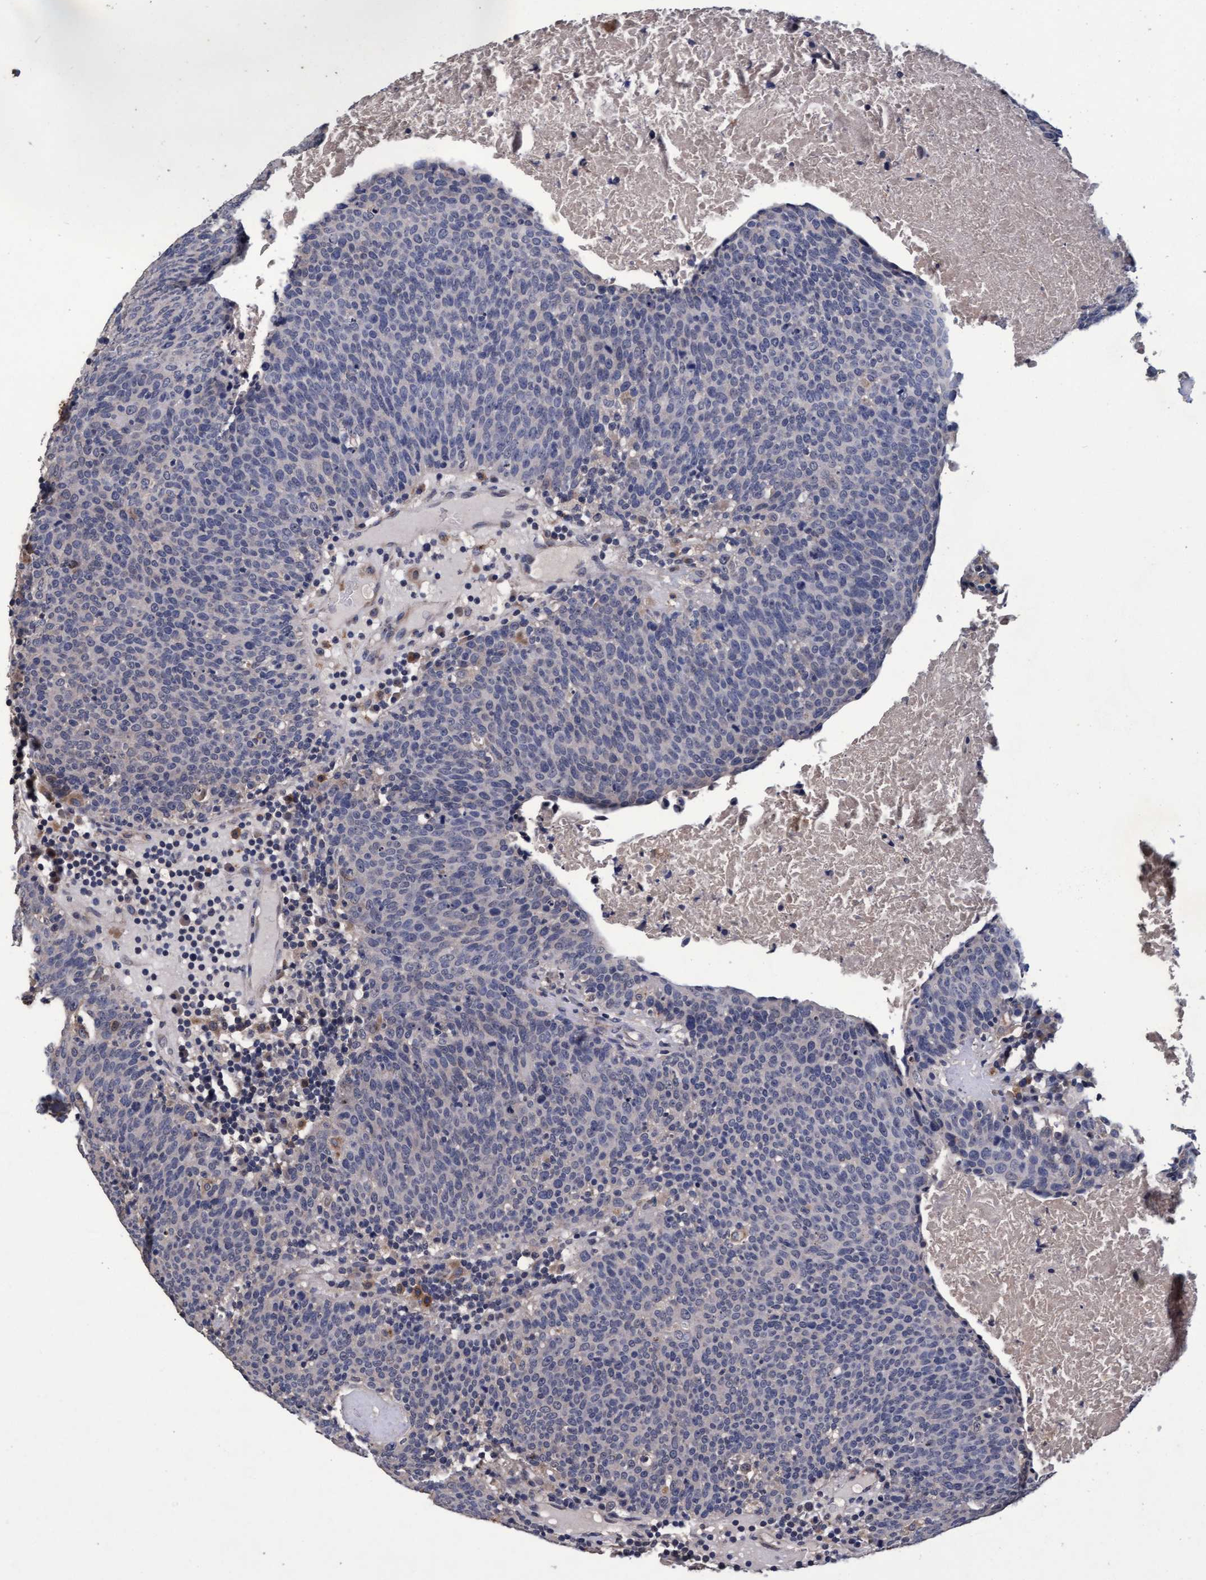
{"staining": {"intensity": "negative", "quantity": "none", "location": "none"}, "tissue": "head and neck cancer", "cell_type": "Tumor cells", "image_type": "cancer", "snomed": [{"axis": "morphology", "description": "Squamous cell carcinoma, NOS"}, {"axis": "morphology", "description": "Squamous cell carcinoma, metastatic, NOS"}, {"axis": "topography", "description": "Lymph node"}, {"axis": "topography", "description": "Head-Neck"}], "caption": "Image shows no significant protein staining in tumor cells of head and neck cancer. (DAB immunohistochemistry visualized using brightfield microscopy, high magnification).", "gene": "CPQ", "patient": {"sex": "male", "age": 62}}